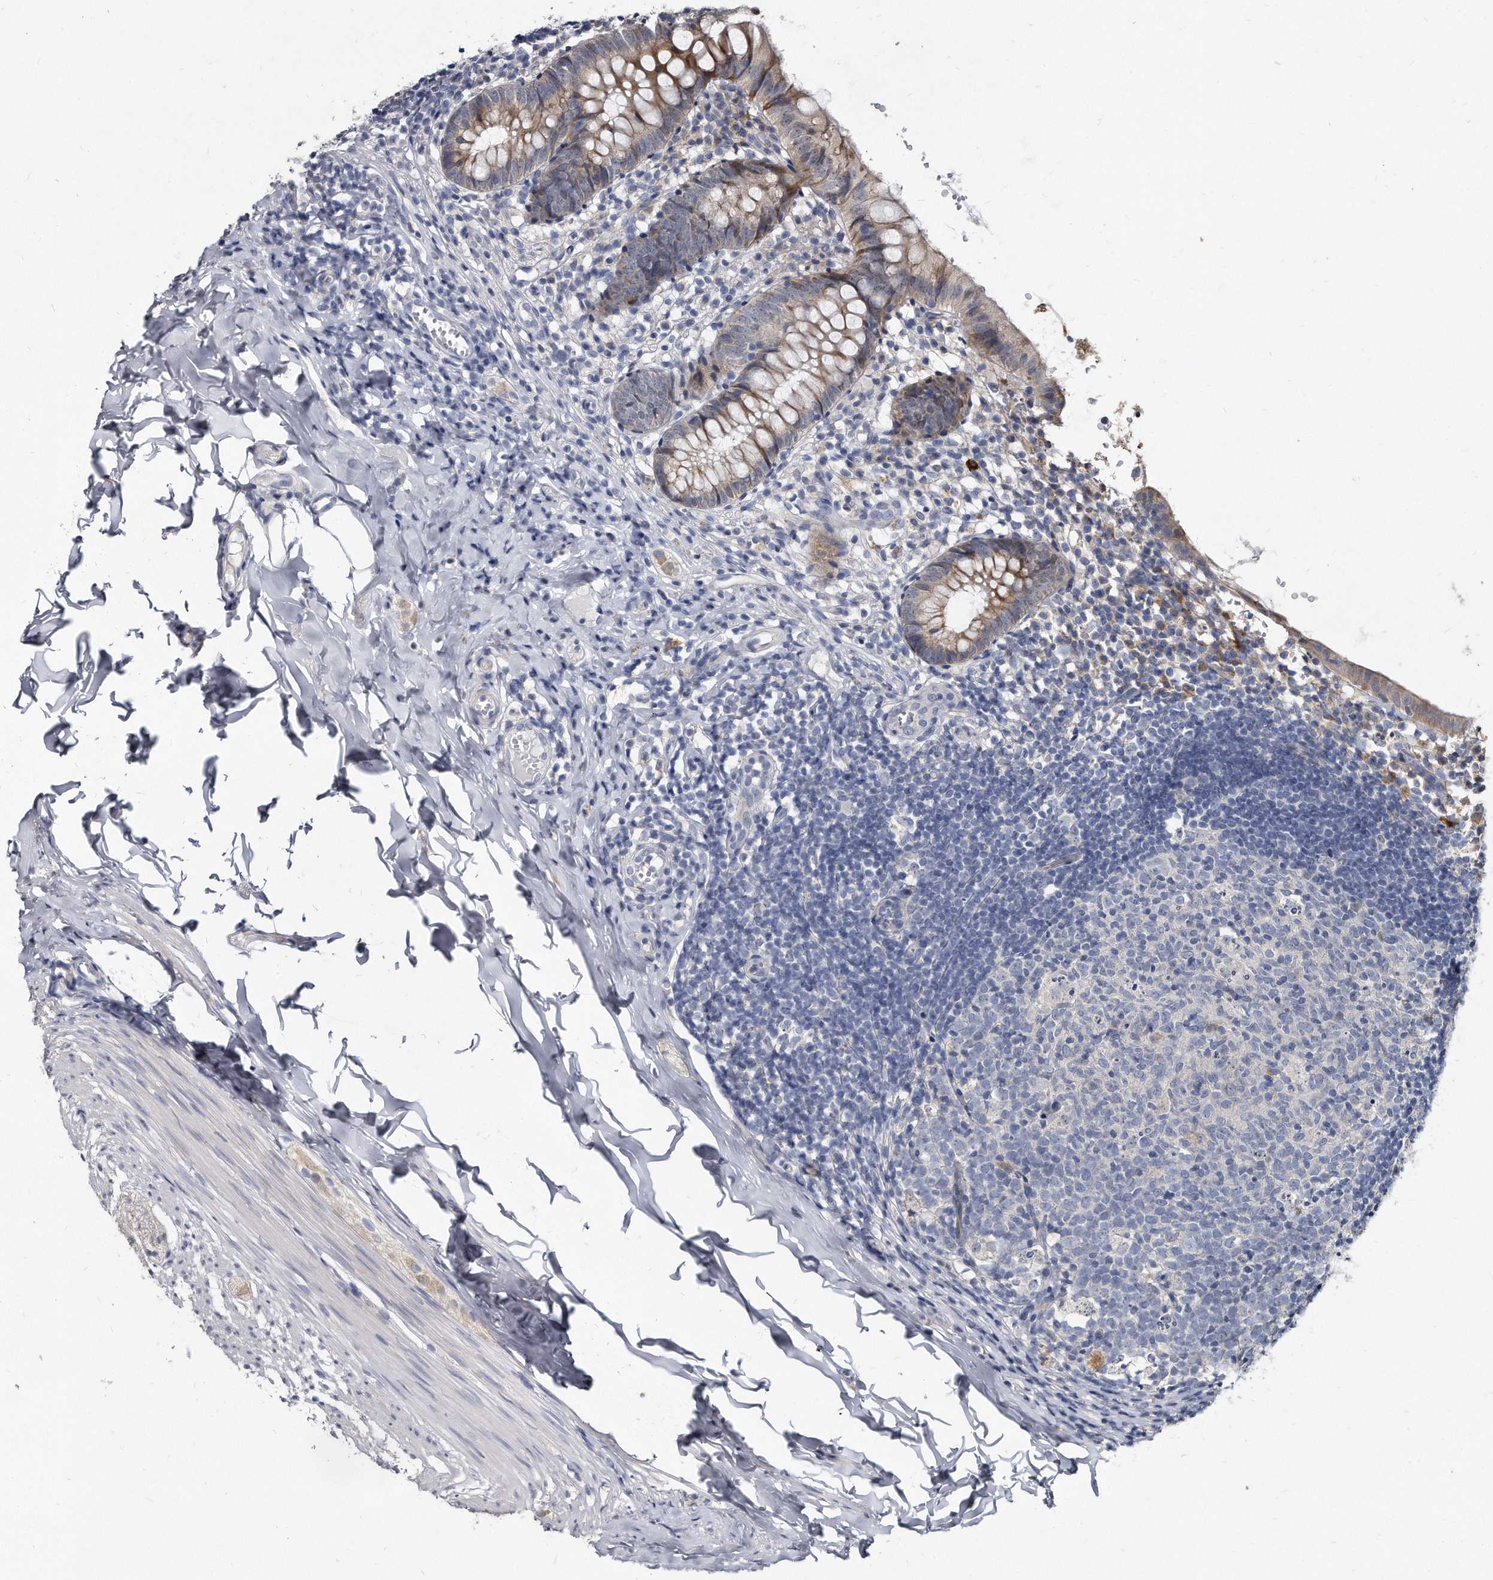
{"staining": {"intensity": "weak", "quantity": ">75%", "location": "cytoplasmic/membranous"}, "tissue": "appendix", "cell_type": "Glandular cells", "image_type": "normal", "snomed": [{"axis": "morphology", "description": "Normal tissue, NOS"}, {"axis": "topography", "description": "Appendix"}], "caption": "This histopathology image demonstrates normal appendix stained with immunohistochemistry (IHC) to label a protein in brown. The cytoplasmic/membranous of glandular cells show weak positivity for the protein. Nuclei are counter-stained blue.", "gene": "KLHDC3", "patient": {"sex": "male", "age": 8}}